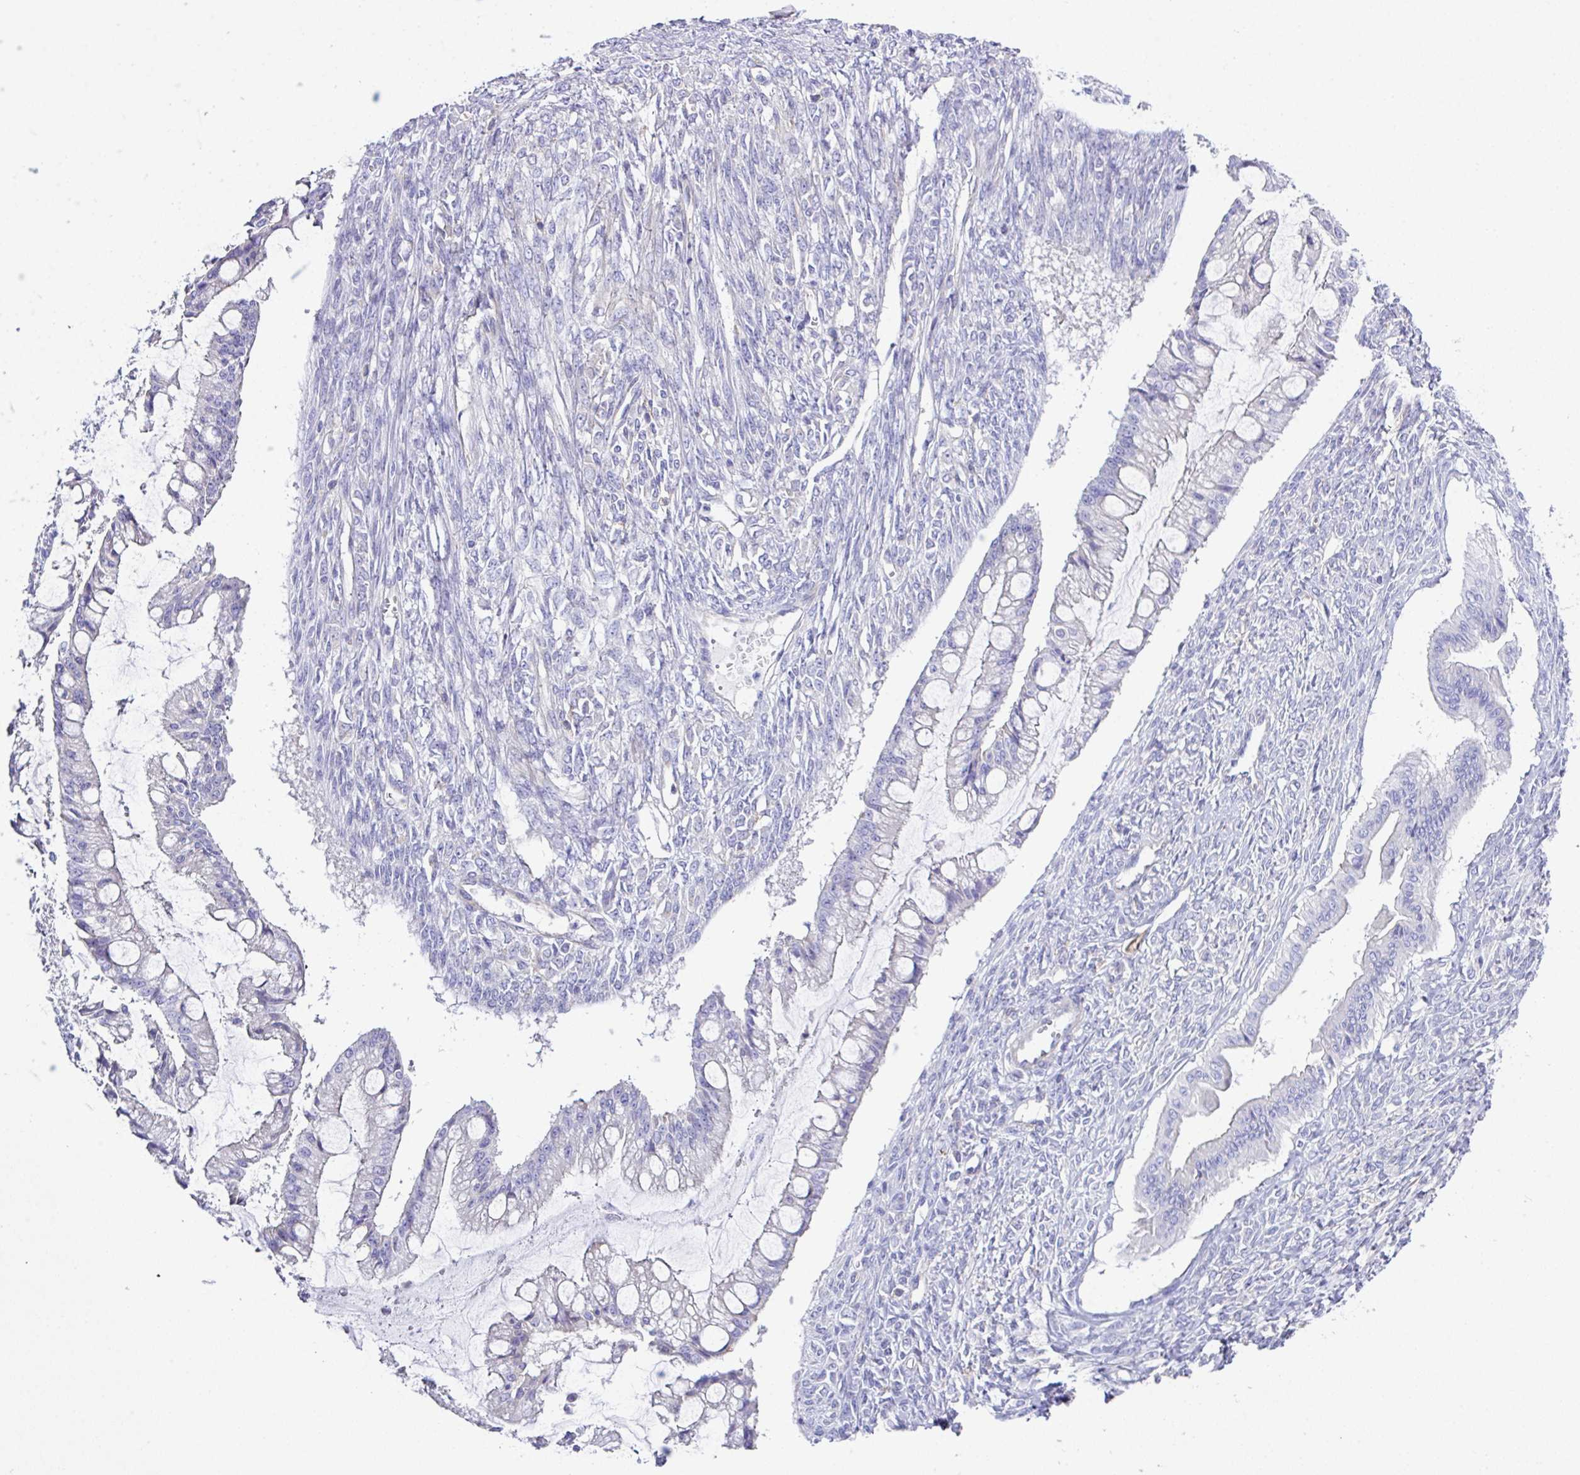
{"staining": {"intensity": "negative", "quantity": "none", "location": "none"}, "tissue": "ovarian cancer", "cell_type": "Tumor cells", "image_type": "cancer", "snomed": [{"axis": "morphology", "description": "Cystadenocarcinoma, mucinous, NOS"}, {"axis": "topography", "description": "Ovary"}], "caption": "A histopathology image of human ovarian mucinous cystadenocarcinoma is negative for staining in tumor cells.", "gene": "OR4P4", "patient": {"sex": "female", "age": 73}}